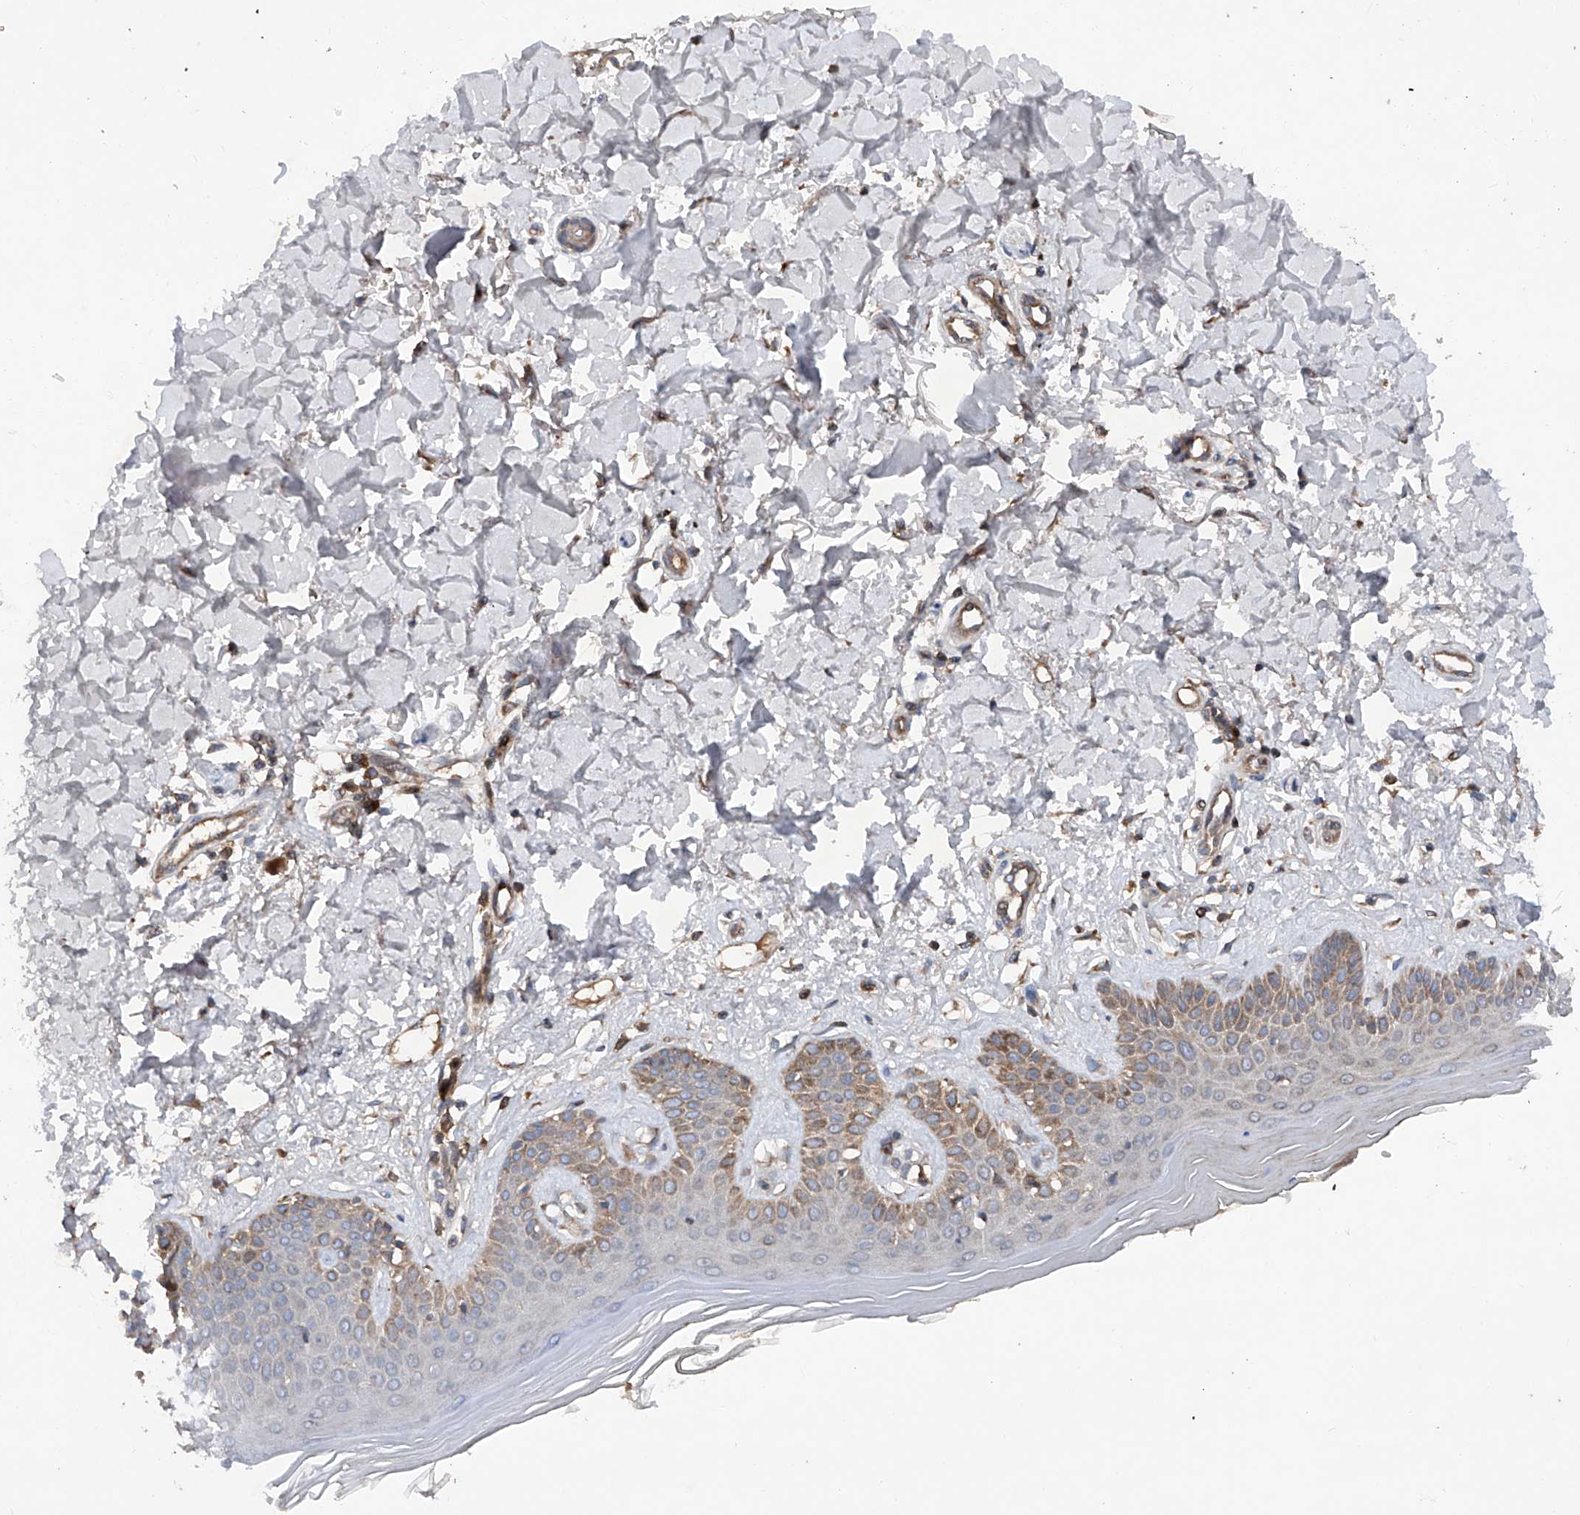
{"staining": {"intensity": "moderate", "quantity": ">75%", "location": "cytoplasmic/membranous"}, "tissue": "skin", "cell_type": "Fibroblasts", "image_type": "normal", "snomed": [{"axis": "morphology", "description": "Normal tissue, NOS"}, {"axis": "topography", "description": "Skin"}], "caption": "Skin stained with DAB immunohistochemistry (IHC) exhibits medium levels of moderate cytoplasmic/membranous staining in about >75% of fibroblasts.", "gene": "DAD1", "patient": {"sex": "female", "age": 64}}